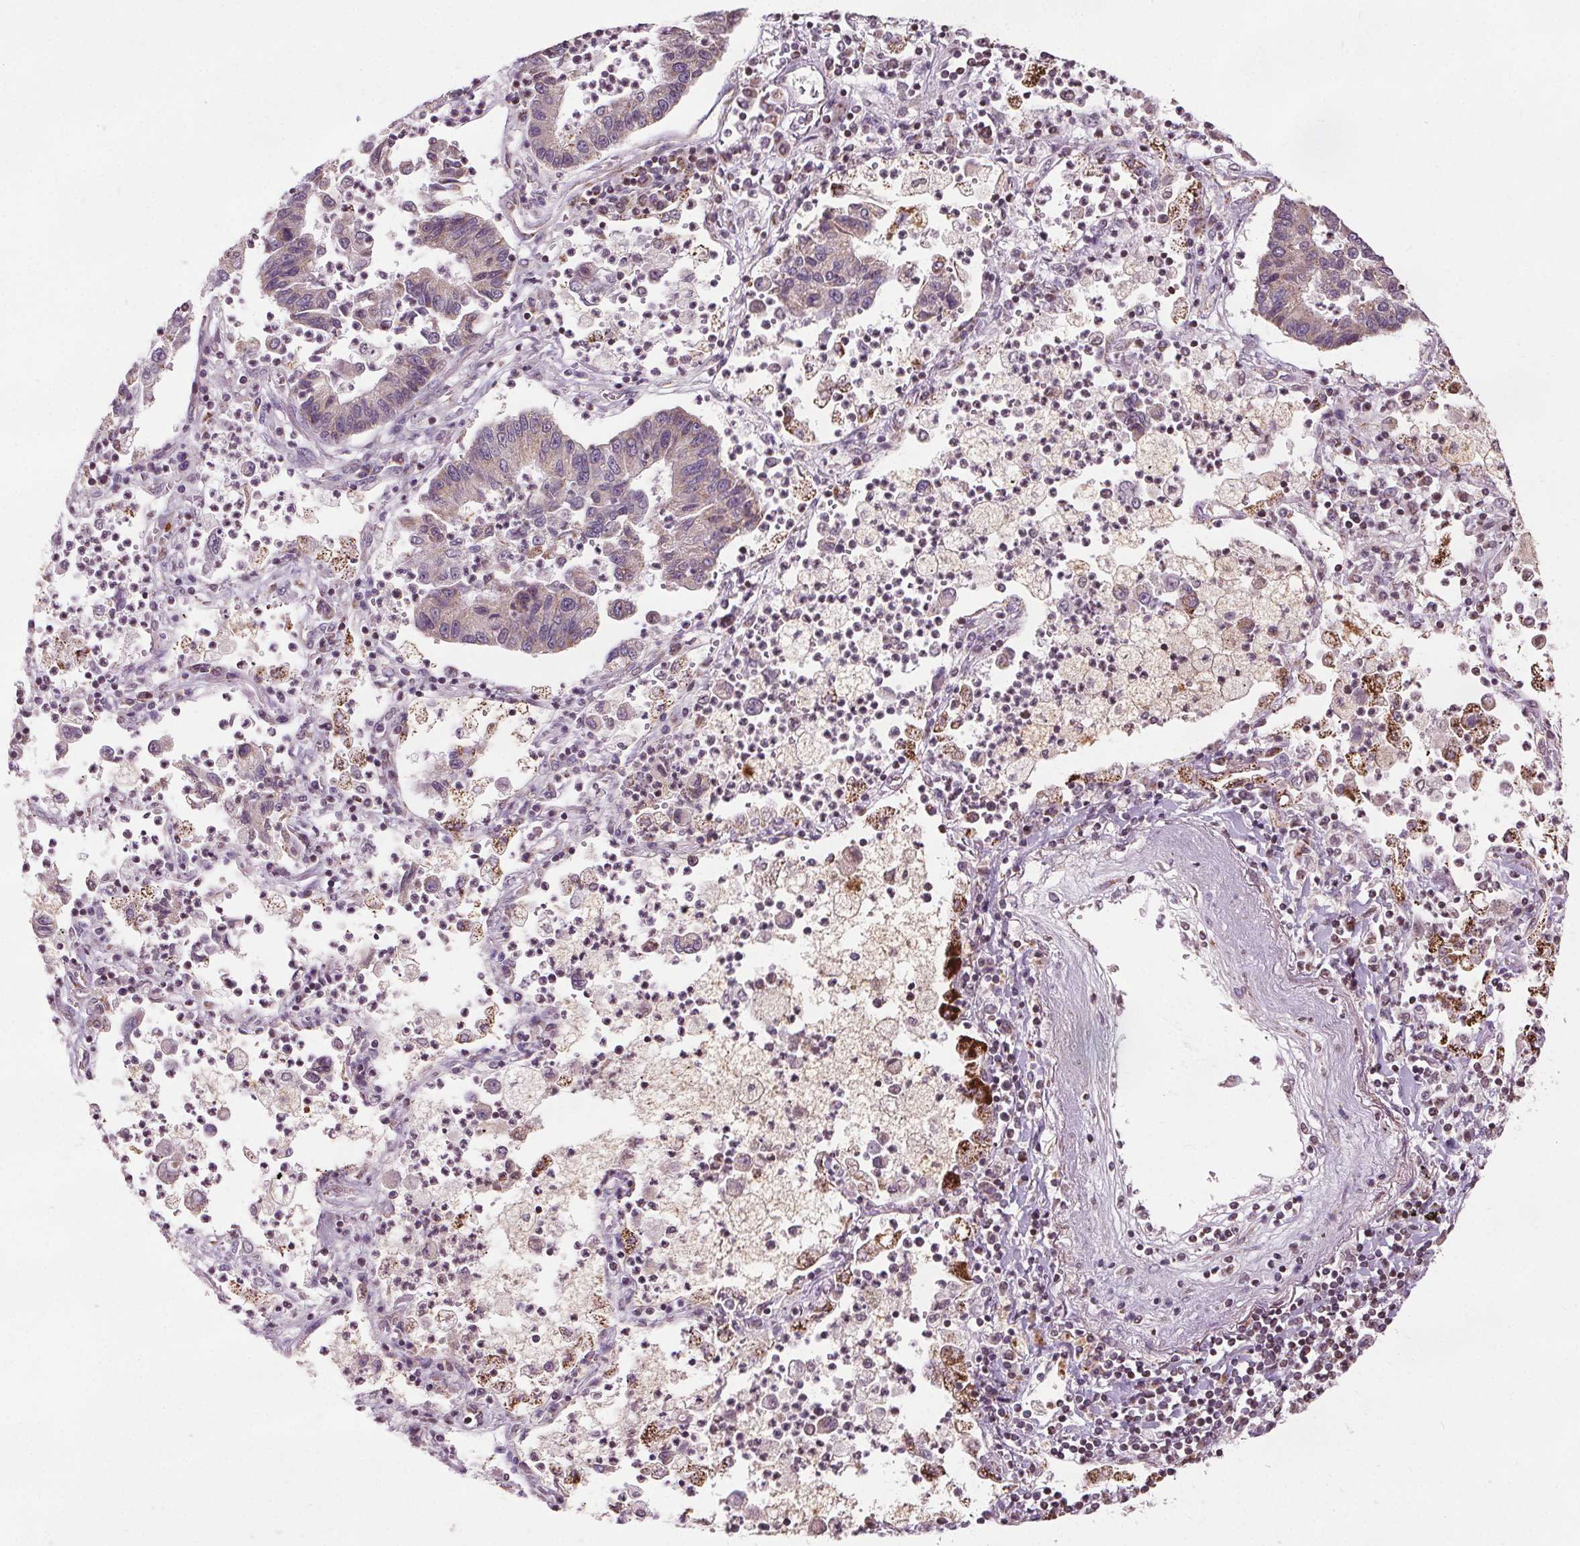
{"staining": {"intensity": "weak", "quantity": "<25%", "location": "cytoplasmic/membranous"}, "tissue": "lung cancer", "cell_type": "Tumor cells", "image_type": "cancer", "snomed": [{"axis": "morphology", "description": "Adenocarcinoma, NOS"}, {"axis": "topography", "description": "Lung"}], "caption": "Lung cancer (adenocarcinoma) was stained to show a protein in brown. There is no significant positivity in tumor cells. (Stains: DAB (3,3'-diaminobenzidine) immunohistochemistry (IHC) with hematoxylin counter stain, Microscopy: brightfield microscopy at high magnification).", "gene": "LFNG", "patient": {"sex": "female", "age": 57}}